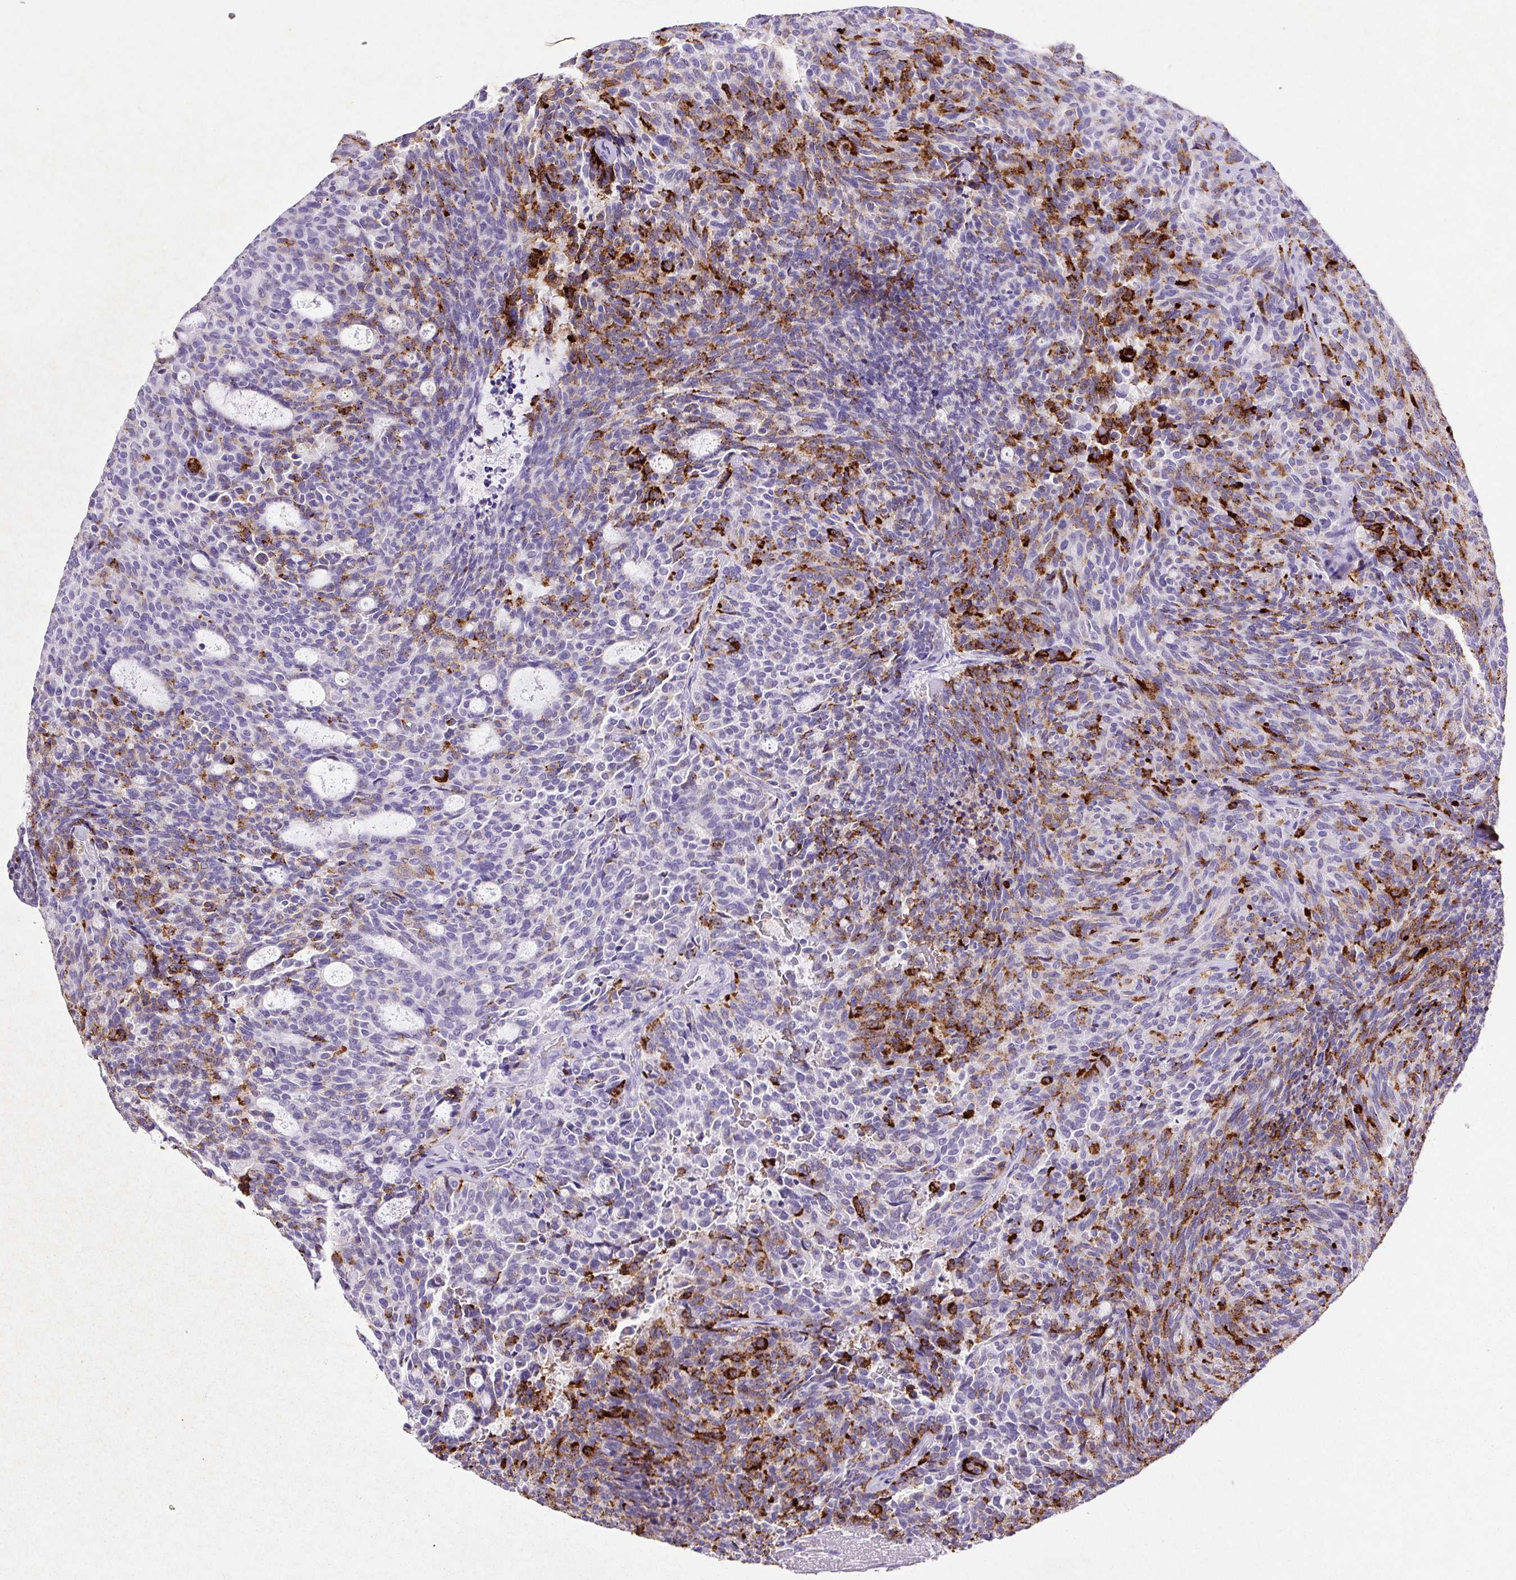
{"staining": {"intensity": "strong", "quantity": "25%-75%", "location": "cytoplasmic/membranous"}, "tissue": "carcinoid", "cell_type": "Tumor cells", "image_type": "cancer", "snomed": [{"axis": "morphology", "description": "Carcinoid, malignant, NOS"}, {"axis": "topography", "description": "Pancreas"}], "caption": "Carcinoid (malignant) stained for a protein demonstrates strong cytoplasmic/membranous positivity in tumor cells.", "gene": "CHGA", "patient": {"sex": "female", "age": 54}}